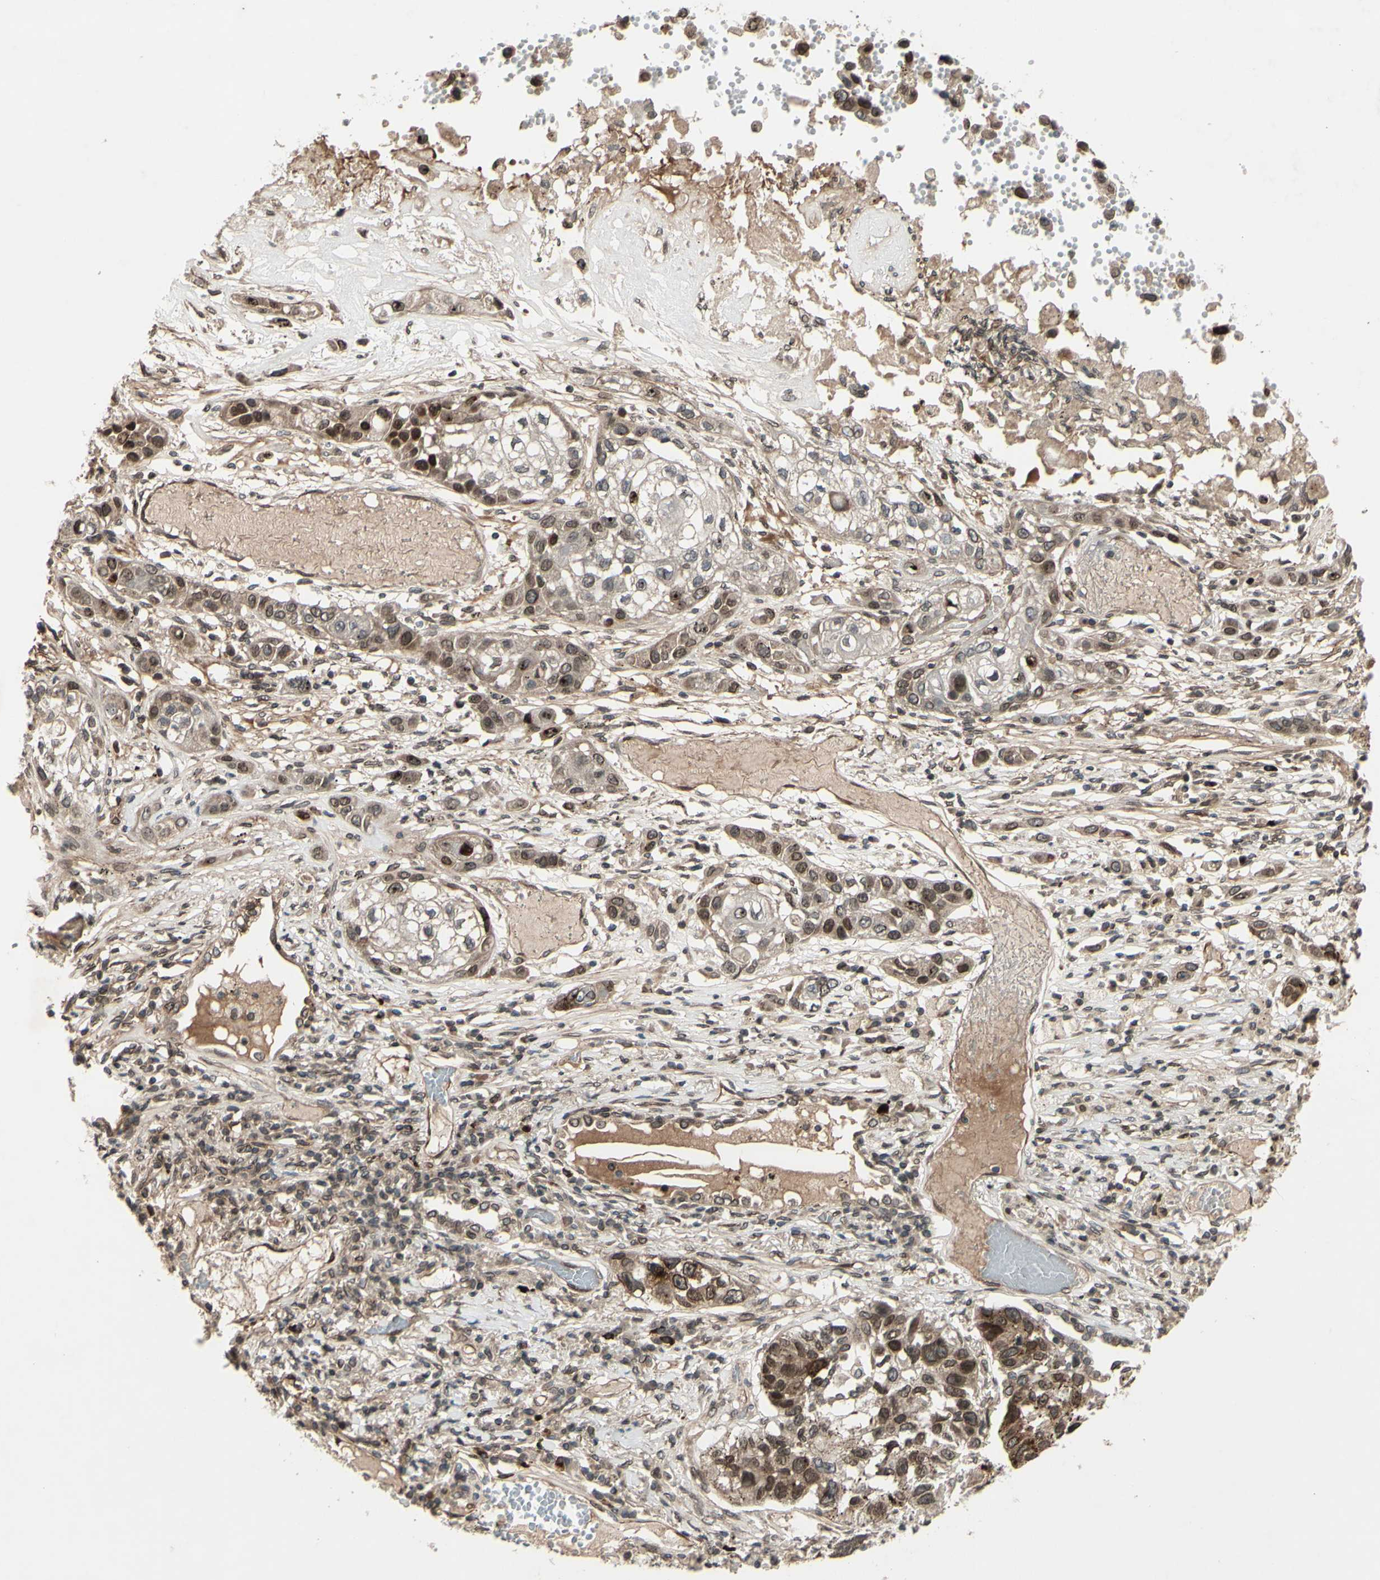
{"staining": {"intensity": "moderate", "quantity": ">75%", "location": "cytoplasmic/membranous,nuclear"}, "tissue": "lung cancer", "cell_type": "Tumor cells", "image_type": "cancer", "snomed": [{"axis": "morphology", "description": "Squamous cell carcinoma, NOS"}, {"axis": "topography", "description": "Lung"}], "caption": "Immunohistochemistry (IHC) of squamous cell carcinoma (lung) displays medium levels of moderate cytoplasmic/membranous and nuclear positivity in about >75% of tumor cells. The staining was performed using DAB, with brown indicating positive protein expression. Nuclei are stained blue with hematoxylin.", "gene": "MLF2", "patient": {"sex": "male", "age": 71}}